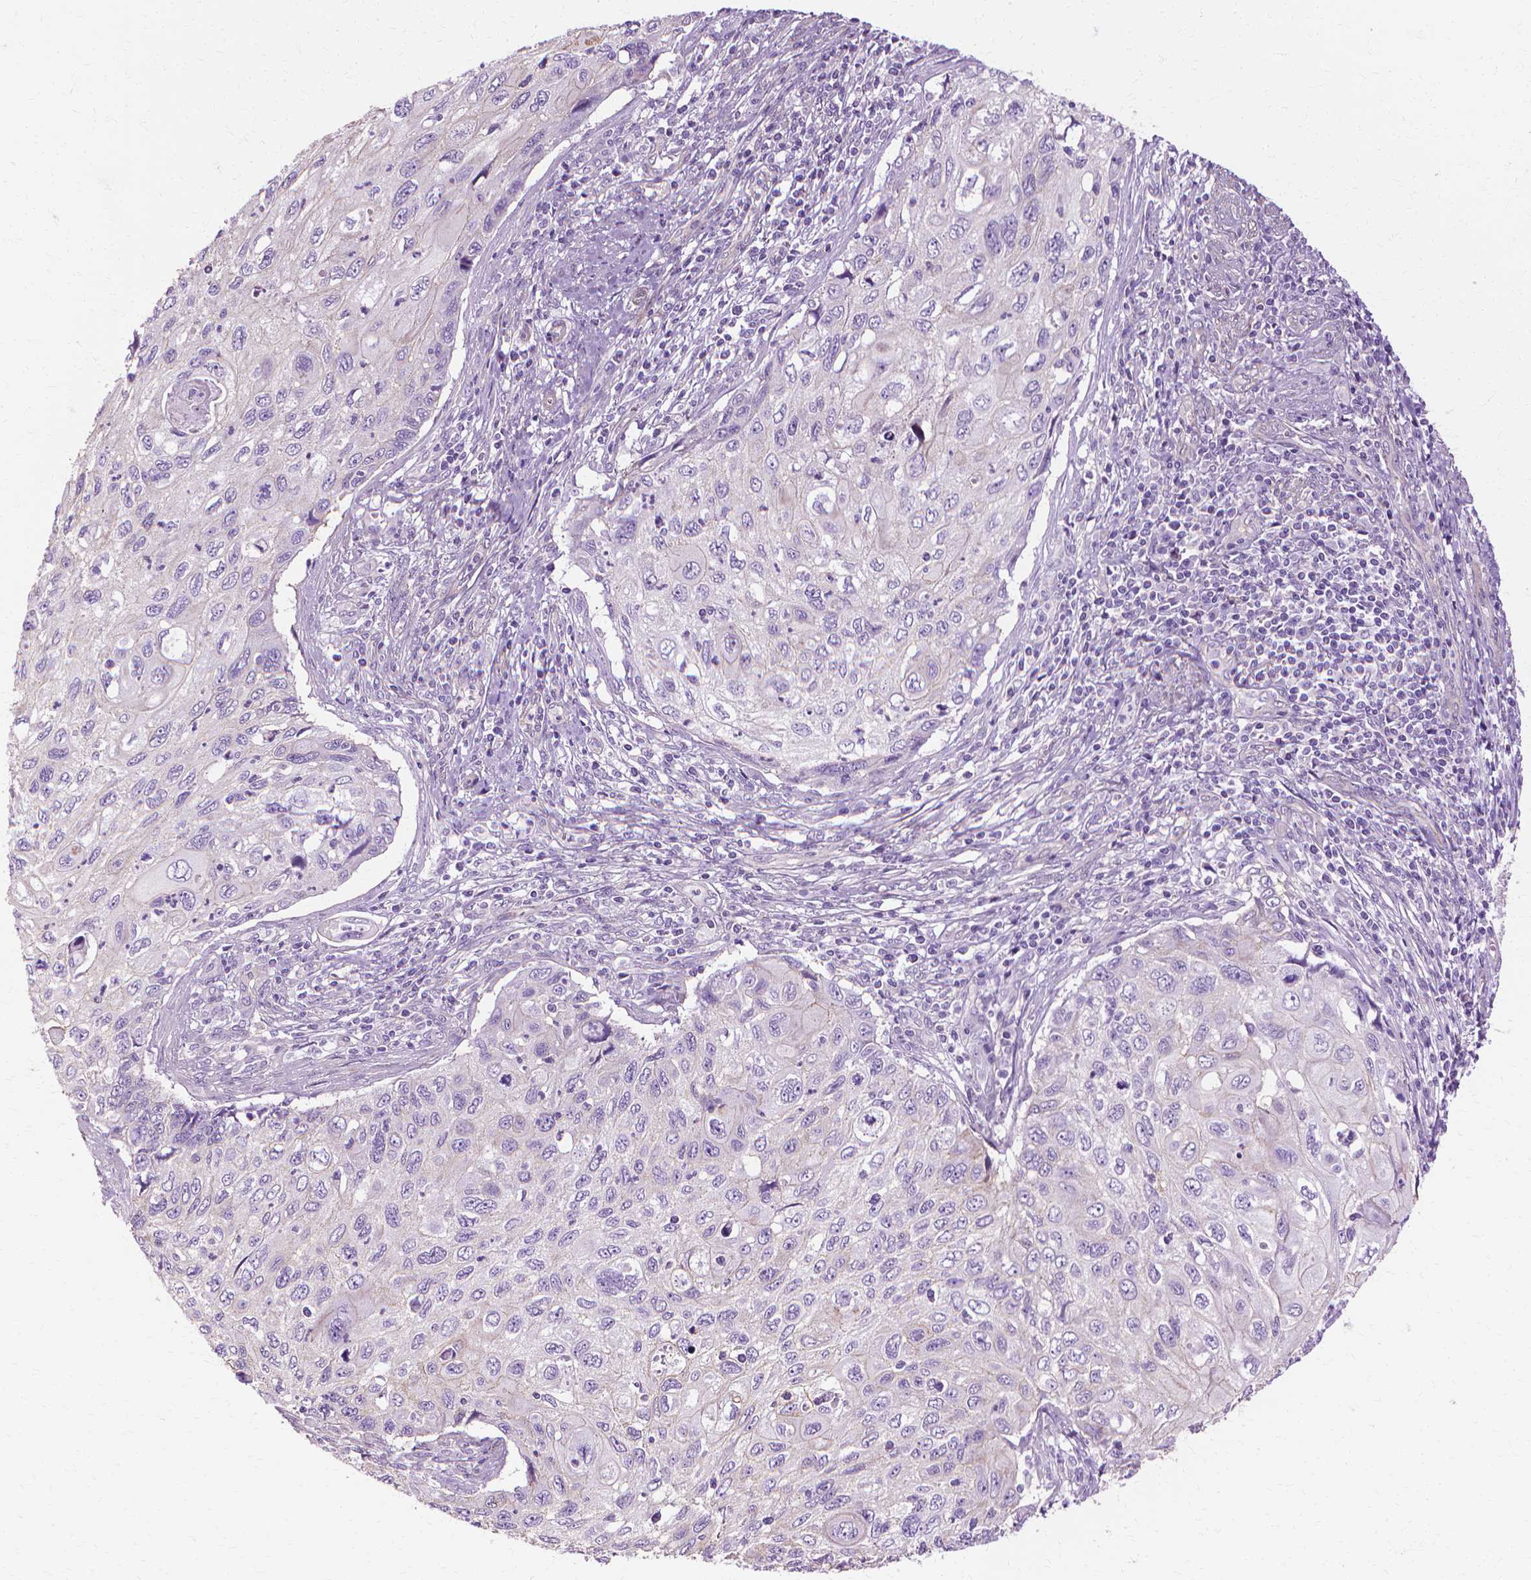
{"staining": {"intensity": "negative", "quantity": "none", "location": "none"}, "tissue": "cervical cancer", "cell_type": "Tumor cells", "image_type": "cancer", "snomed": [{"axis": "morphology", "description": "Squamous cell carcinoma, NOS"}, {"axis": "topography", "description": "Cervix"}], "caption": "The immunohistochemistry (IHC) photomicrograph has no significant staining in tumor cells of cervical cancer (squamous cell carcinoma) tissue.", "gene": "CFAP157", "patient": {"sex": "female", "age": 70}}